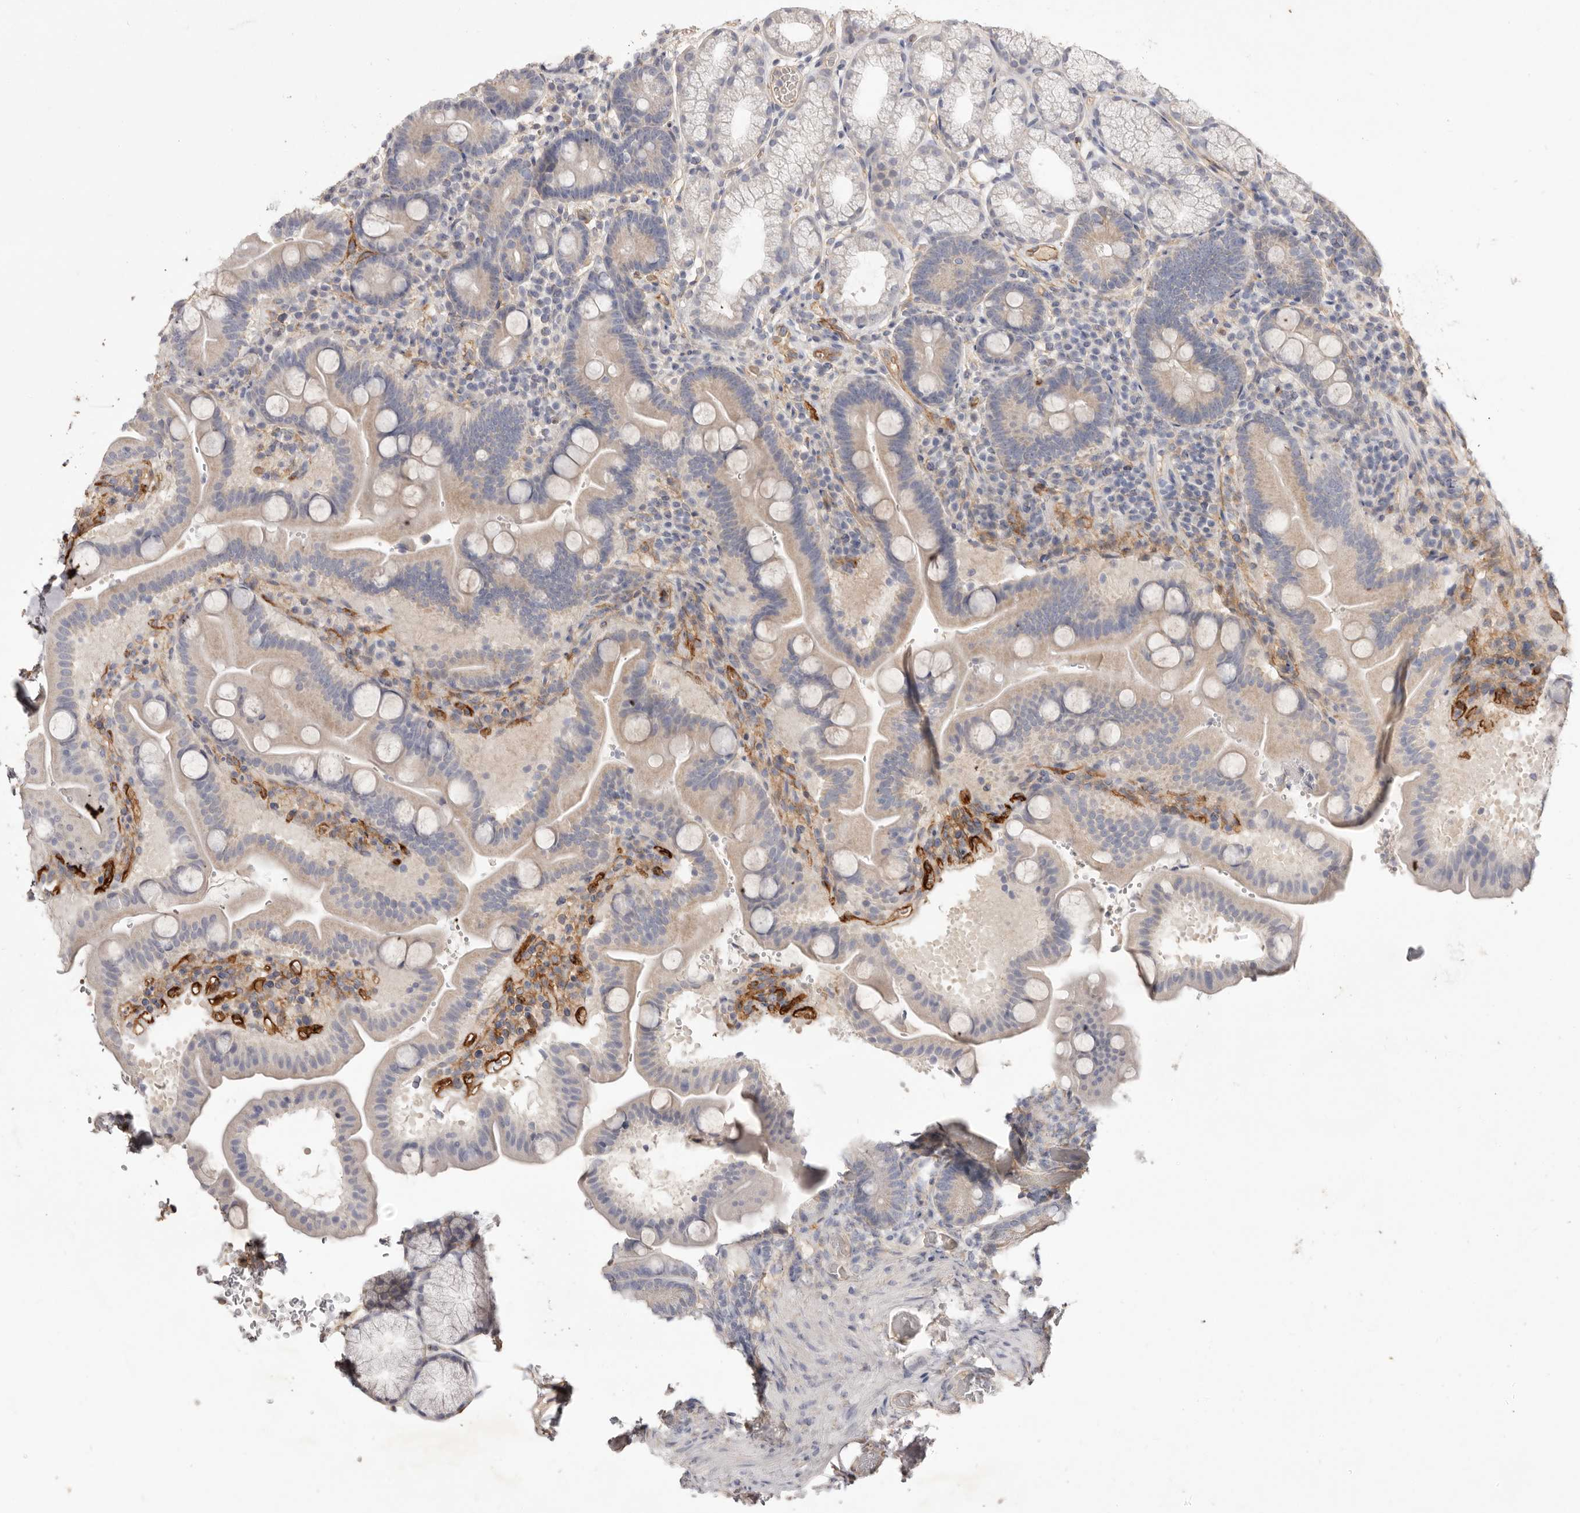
{"staining": {"intensity": "negative", "quantity": "none", "location": "none"}, "tissue": "duodenum", "cell_type": "Glandular cells", "image_type": "normal", "snomed": [{"axis": "morphology", "description": "Normal tissue, NOS"}, {"axis": "topography", "description": "Duodenum"}], "caption": "IHC photomicrograph of normal duodenum: duodenum stained with DAB exhibits no significant protein positivity in glandular cells. (DAB (3,3'-diaminobenzidine) immunohistochemistry, high magnification).", "gene": "LRRC66", "patient": {"sex": "male", "age": 54}}